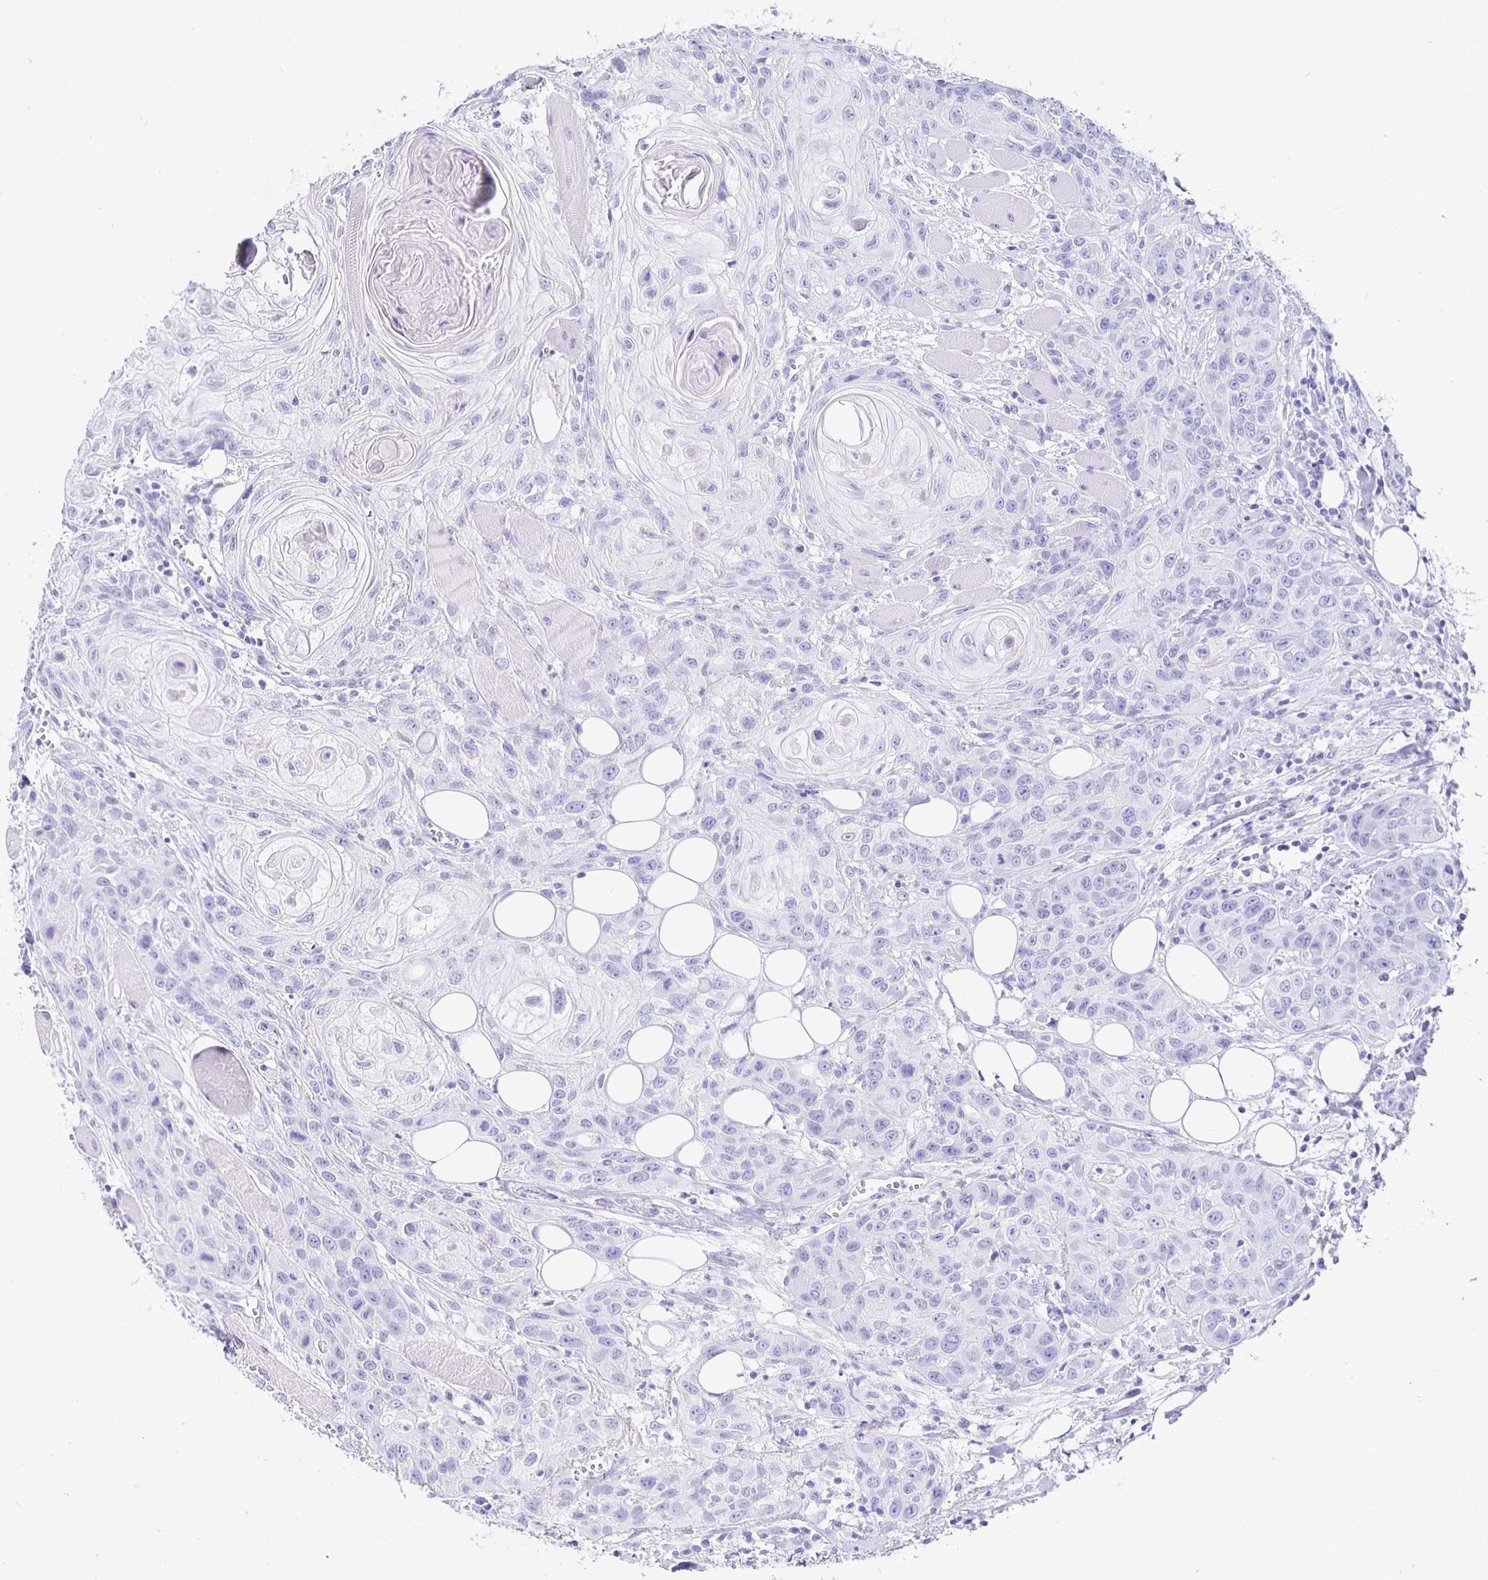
{"staining": {"intensity": "negative", "quantity": "none", "location": "none"}, "tissue": "head and neck cancer", "cell_type": "Tumor cells", "image_type": "cancer", "snomed": [{"axis": "morphology", "description": "Squamous cell carcinoma, NOS"}, {"axis": "topography", "description": "Oral tissue"}, {"axis": "topography", "description": "Head-Neck"}], "caption": "High power microscopy photomicrograph of an immunohistochemistry (IHC) histopathology image of head and neck squamous cell carcinoma, revealing no significant positivity in tumor cells. (Brightfield microscopy of DAB (3,3'-diaminobenzidine) immunohistochemistry at high magnification).", "gene": "UMOD", "patient": {"sex": "male", "age": 58}}